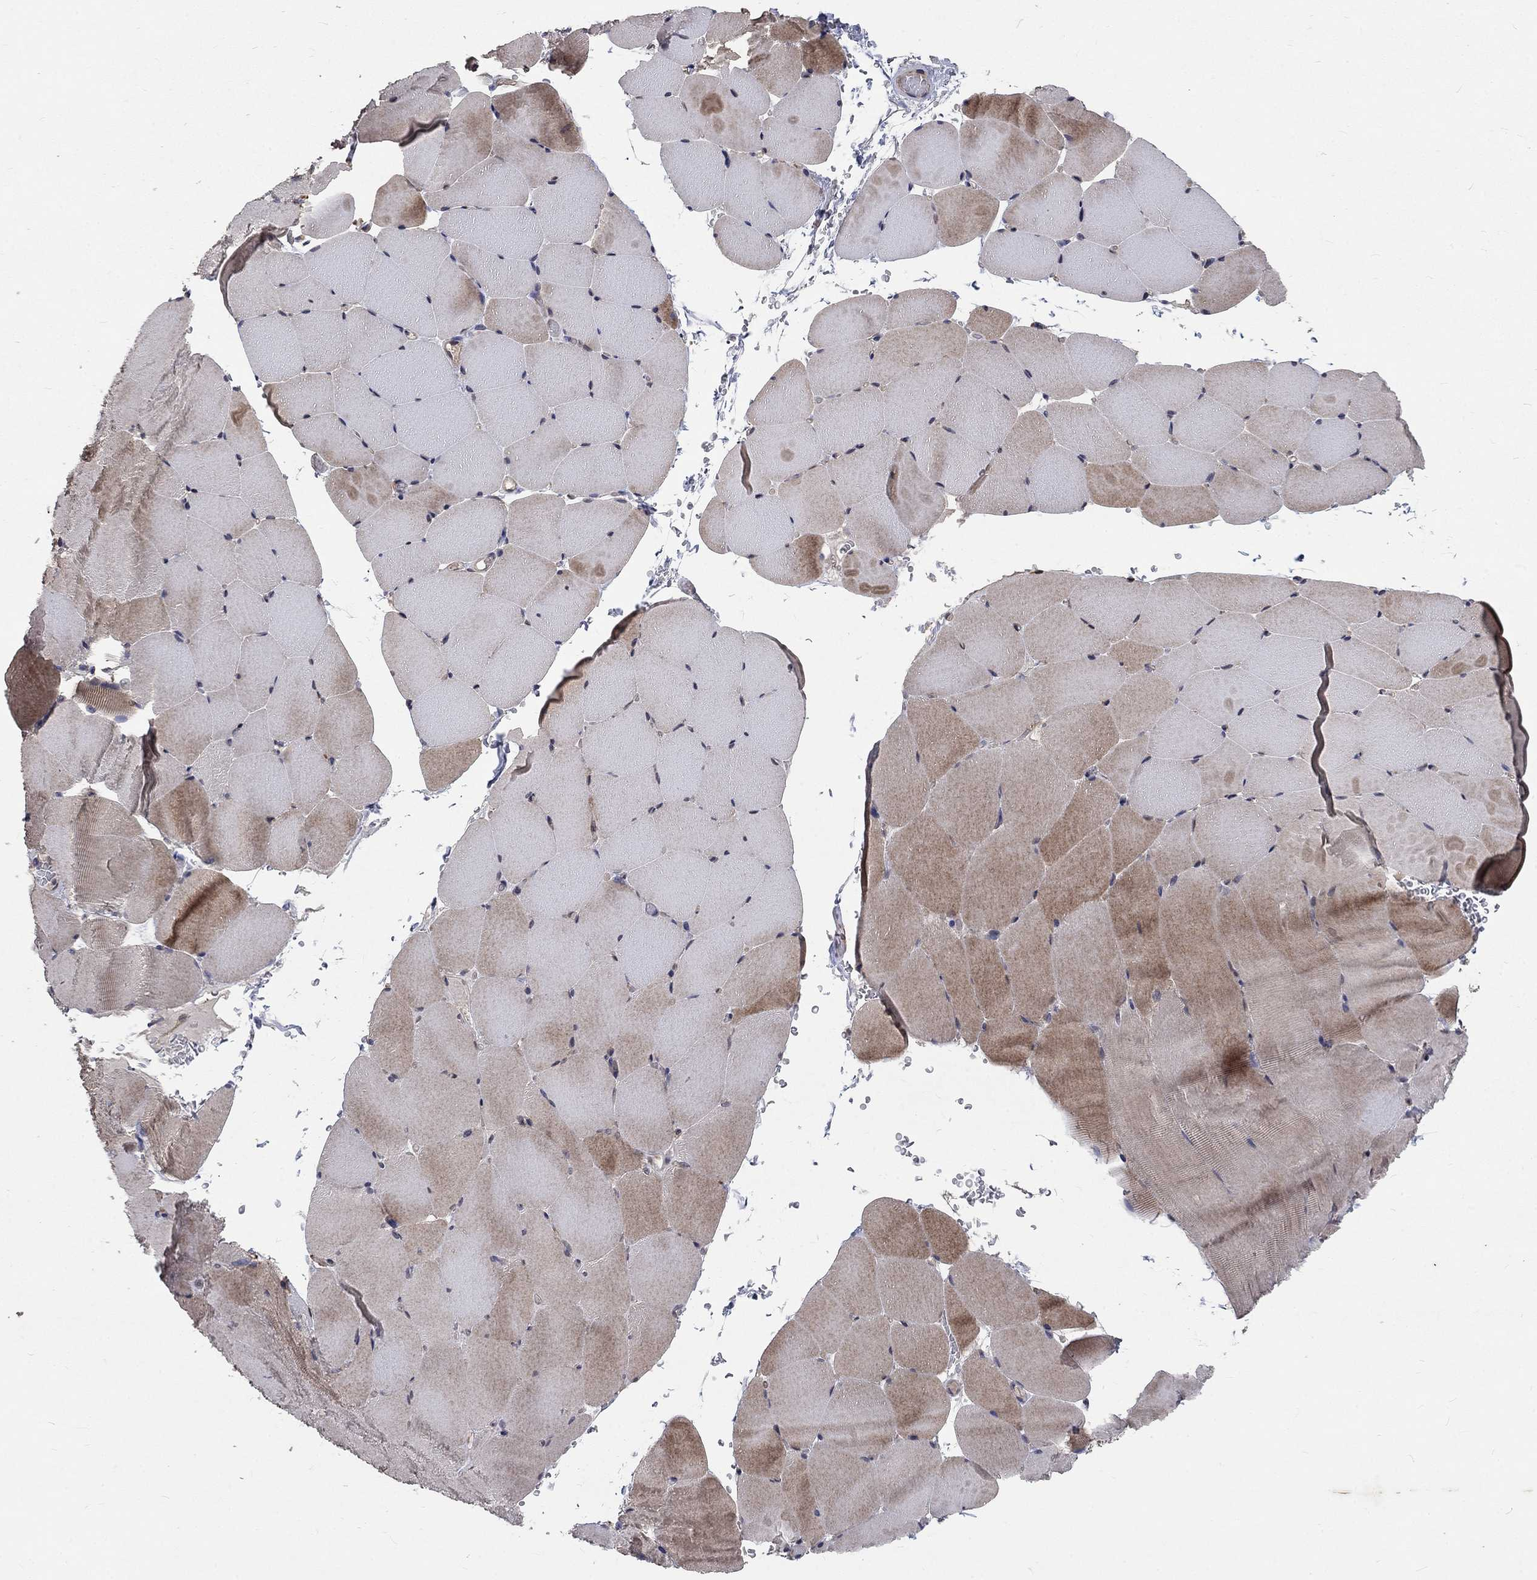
{"staining": {"intensity": "moderate", "quantity": "<25%", "location": "cytoplasmic/membranous"}, "tissue": "skeletal muscle", "cell_type": "Myocytes", "image_type": "normal", "snomed": [{"axis": "morphology", "description": "Normal tissue, NOS"}, {"axis": "topography", "description": "Skeletal muscle"}], "caption": "This image displays immunohistochemistry (IHC) staining of normal human skeletal muscle, with low moderate cytoplasmic/membranous positivity in approximately <25% of myocytes.", "gene": "CHST5", "patient": {"sex": "female", "age": 37}}